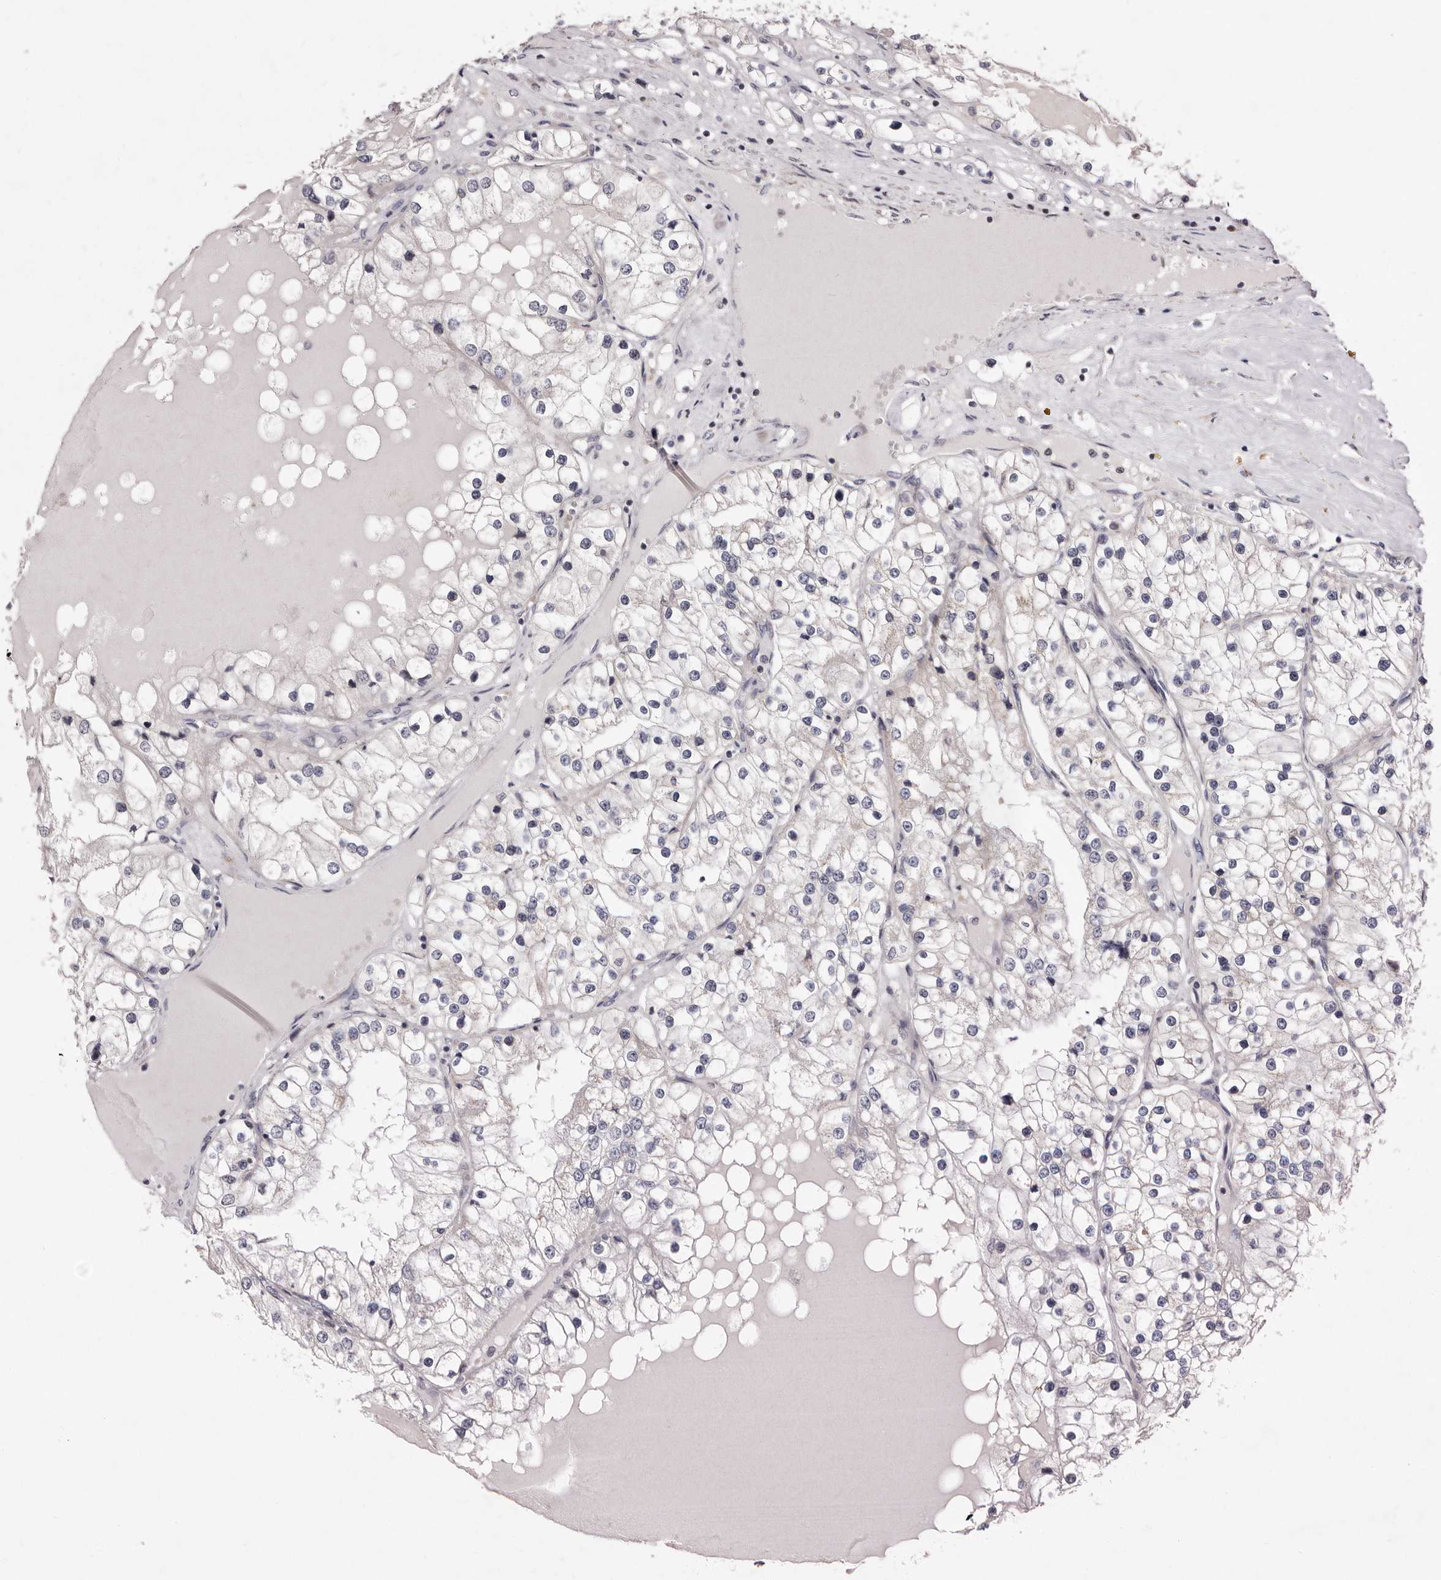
{"staining": {"intensity": "negative", "quantity": "none", "location": "none"}, "tissue": "renal cancer", "cell_type": "Tumor cells", "image_type": "cancer", "snomed": [{"axis": "morphology", "description": "Adenocarcinoma, NOS"}, {"axis": "topography", "description": "Kidney"}], "caption": "Immunohistochemistry (IHC) histopathology image of human renal adenocarcinoma stained for a protein (brown), which reveals no expression in tumor cells.", "gene": "TIMM17B", "patient": {"sex": "male", "age": 68}}